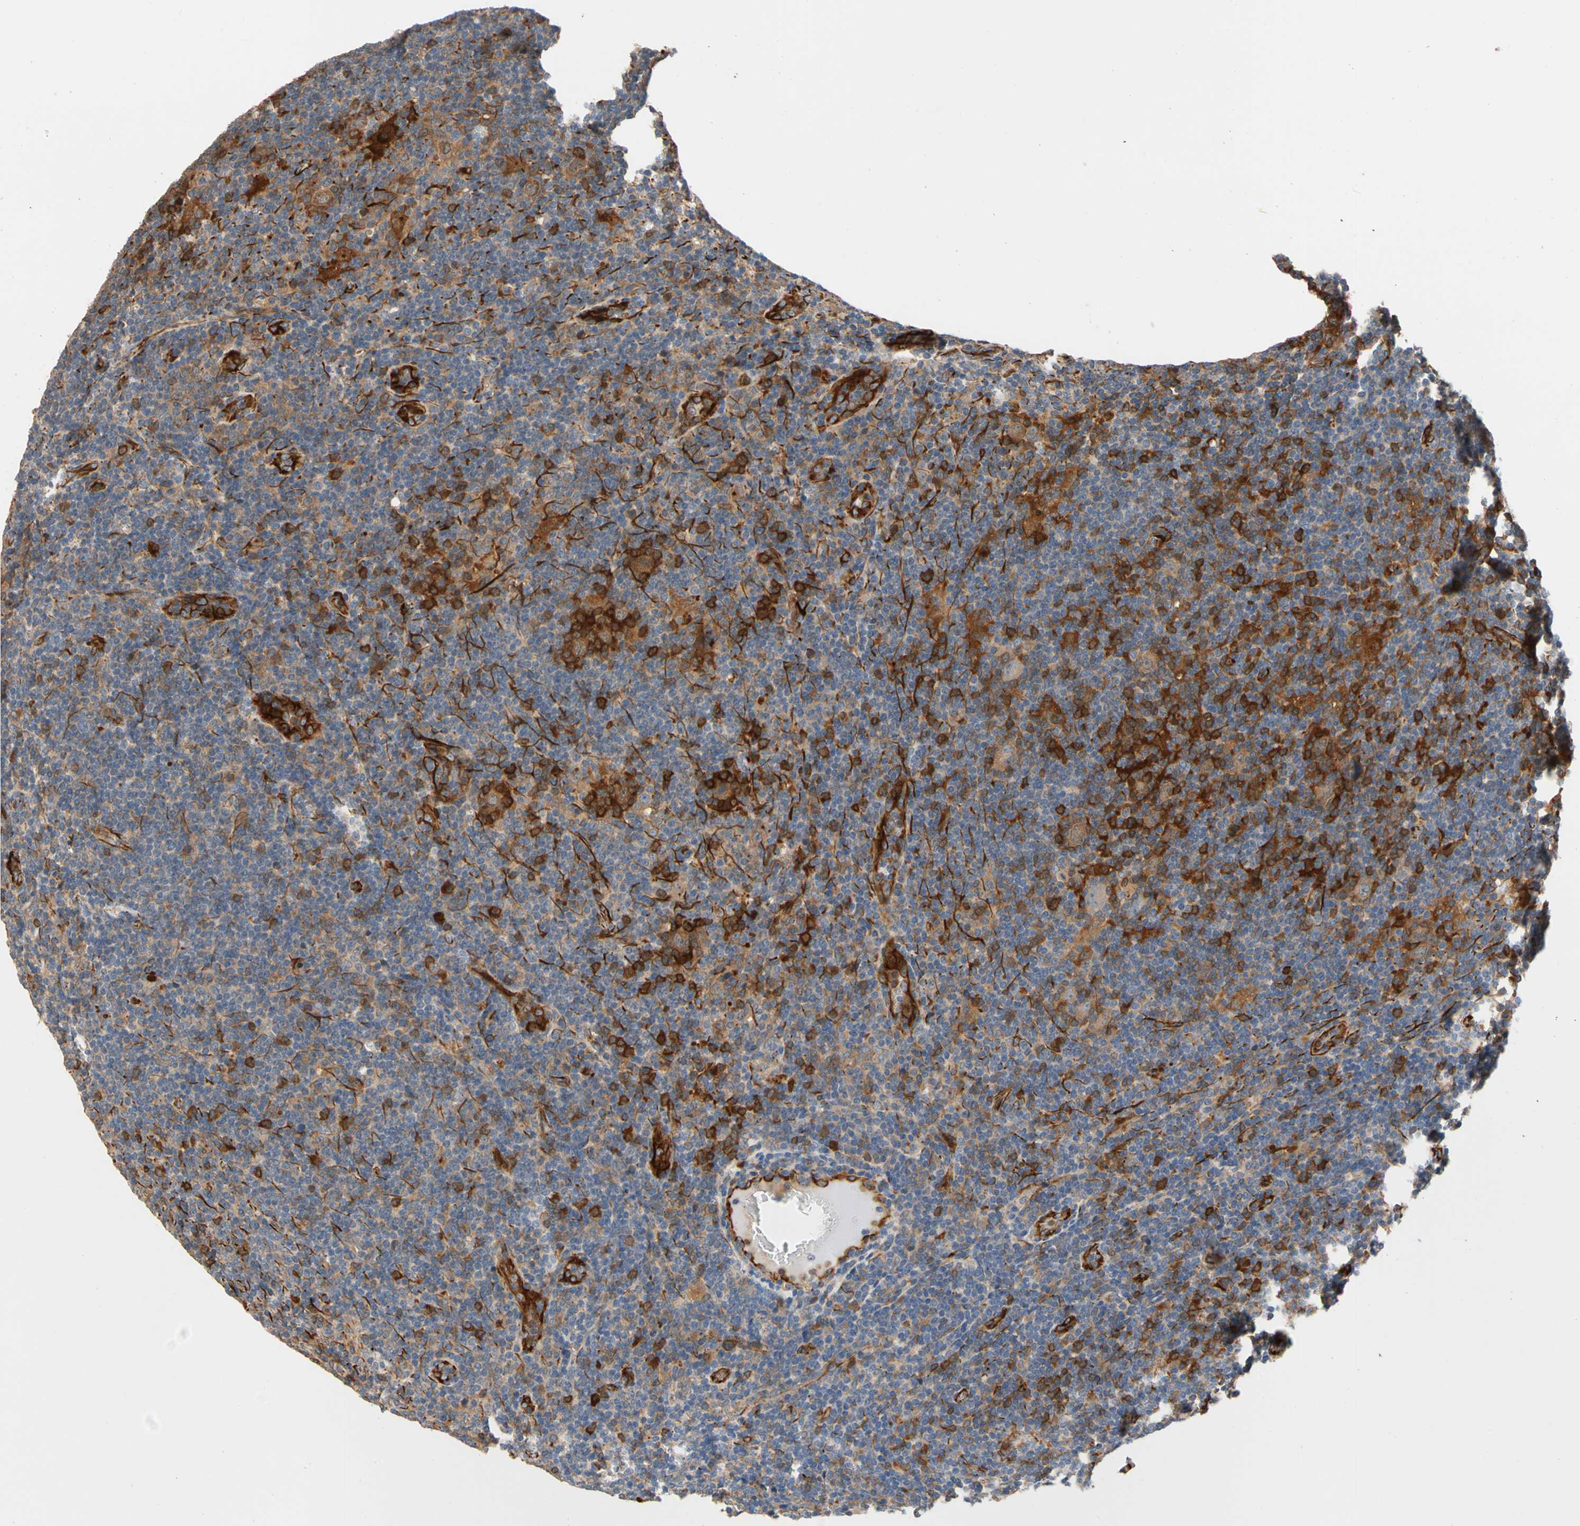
{"staining": {"intensity": "weak", "quantity": ">75%", "location": "cytoplasmic/membranous"}, "tissue": "lymphoma", "cell_type": "Tumor cells", "image_type": "cancer", "snomed": [{"axis": "morphology", "description": "Hodgkin's disease, NOS"}, {"axis": "topography", "description": "Lymph node"}], "caption": "Immunohistochemistry (IHC) of Hodgkin's disease reveals low levels of weak cytoplasmic/membranous staining in approximately >75% of tumor cells.", "gene": "FGD6", "patient": {"sex": "female", "age": 57}}